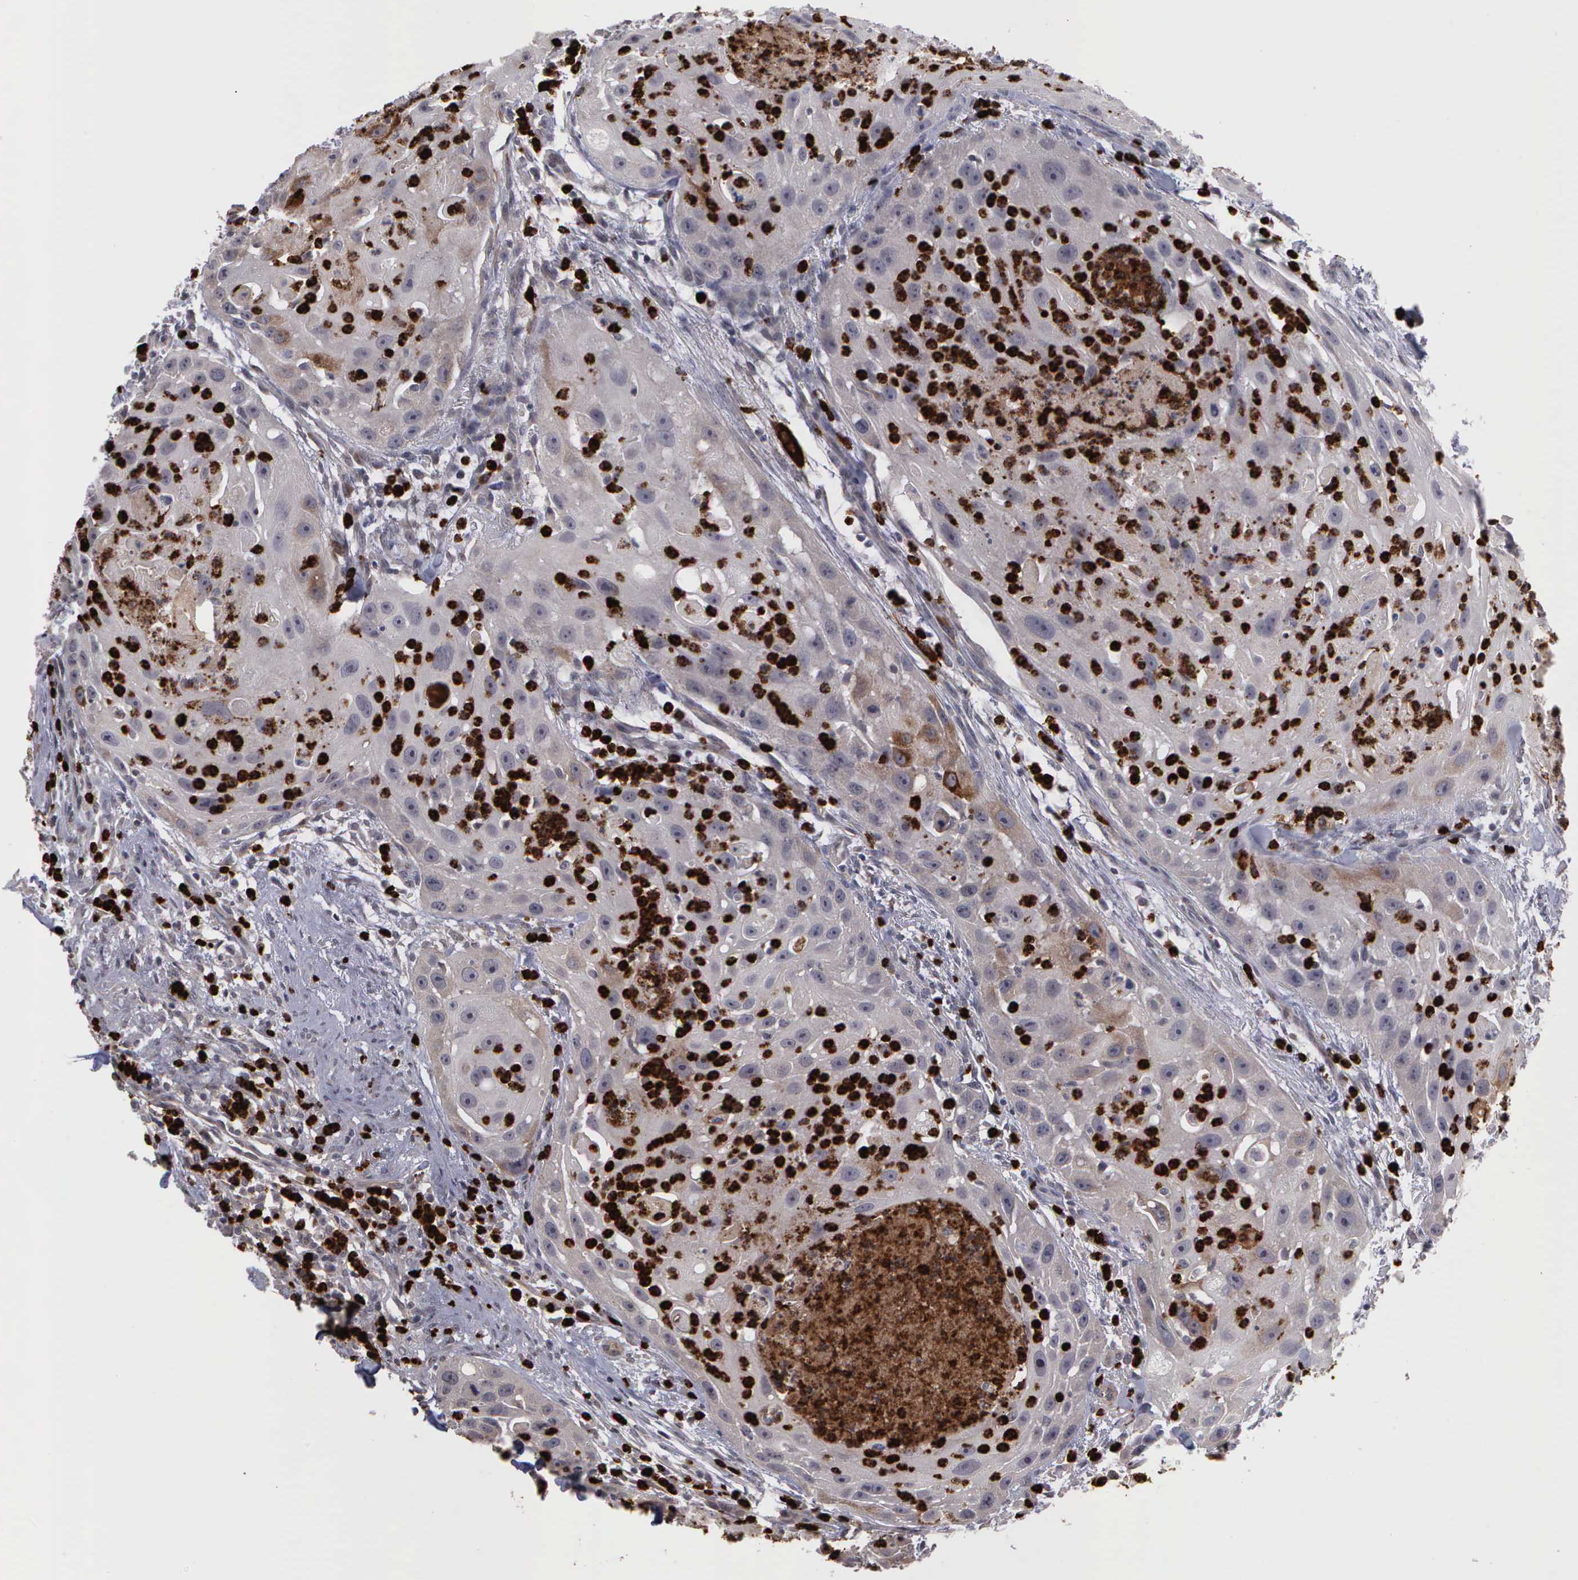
{"staining": {"intensity": "negative", "quantity": "none", "location": "none"}, "tissue": "head and neck cancer", "cell_type": "Tumor cells", "image_type": "cancer", "snomed": [{"axis": "morphology", "description": "Squamous cell carcinoma, NOS"}, {"axis": "topography", "description": "Head-Neck"}], "caption": "An immunohistochemistry (IHC) histopathology image of head and neck cancer (squamous cell carcinoma) is shown. There is no staining in tumor cells of head and neck cancer (squamous cell carcinoma).", "gene": "MMP9", "patient": {"sex": "male", "age": 64}}